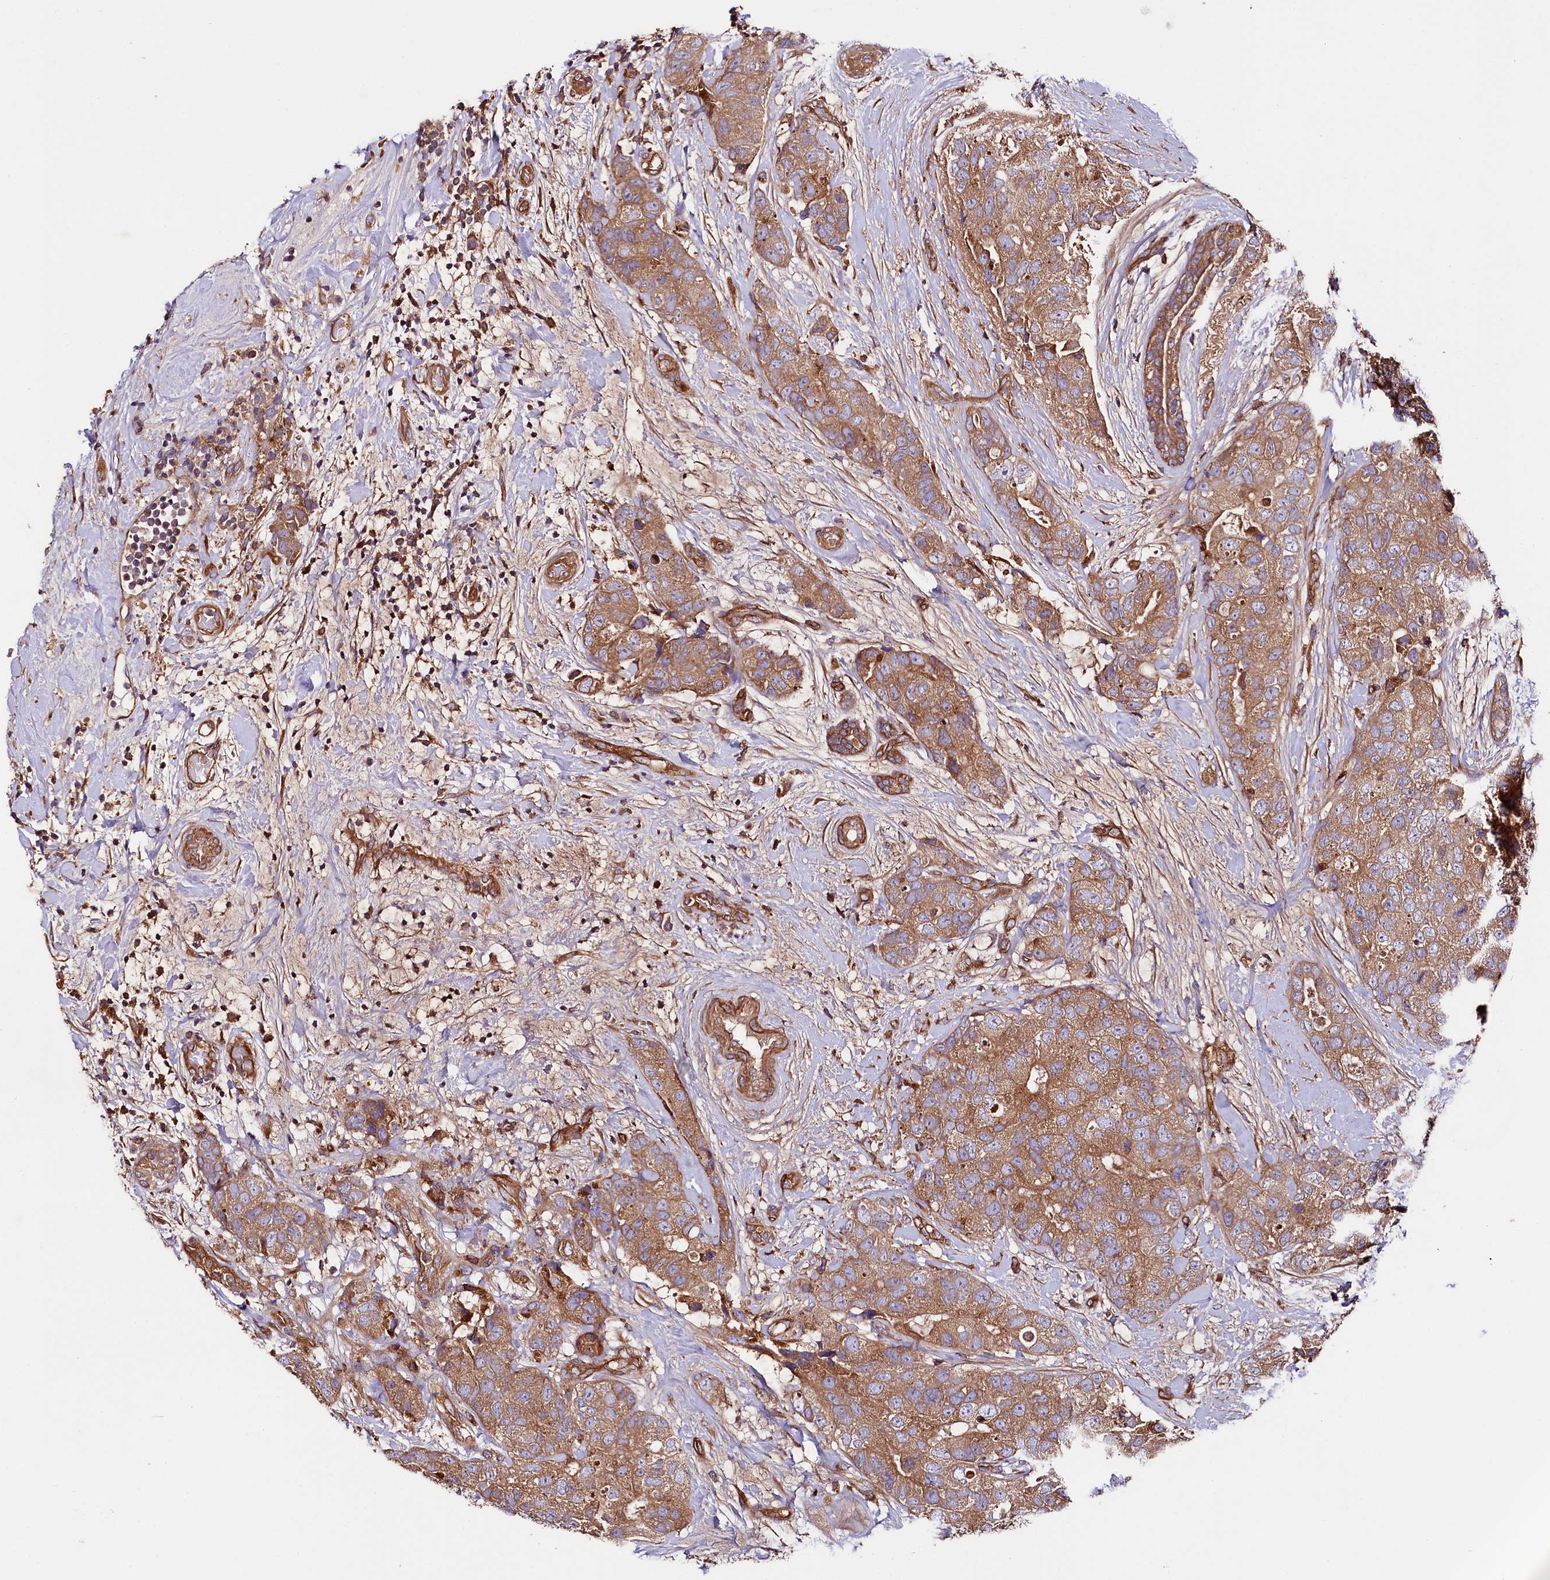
{"staining": {"intensity": "moderate", "quantity": ">75%", "location": "cytoplasmic/membranous"}, "tissue": "breast cancer", "cell_type": "Tumor cells", "image_type": "cancer", "snomed": [{"axis": "morphology", "description": "Duct carcinoma"}, {"axis": "topography", "description": "Breast"}], "caption": "Immunohistochemistry of human breast infiltrating ductal carcinoma shows medium levels of moderate cytoplasmic/membranous staining in about >75% of tumor cells.", "gene": "CEP295", "patient": {"sex": "female", "age": 62}}